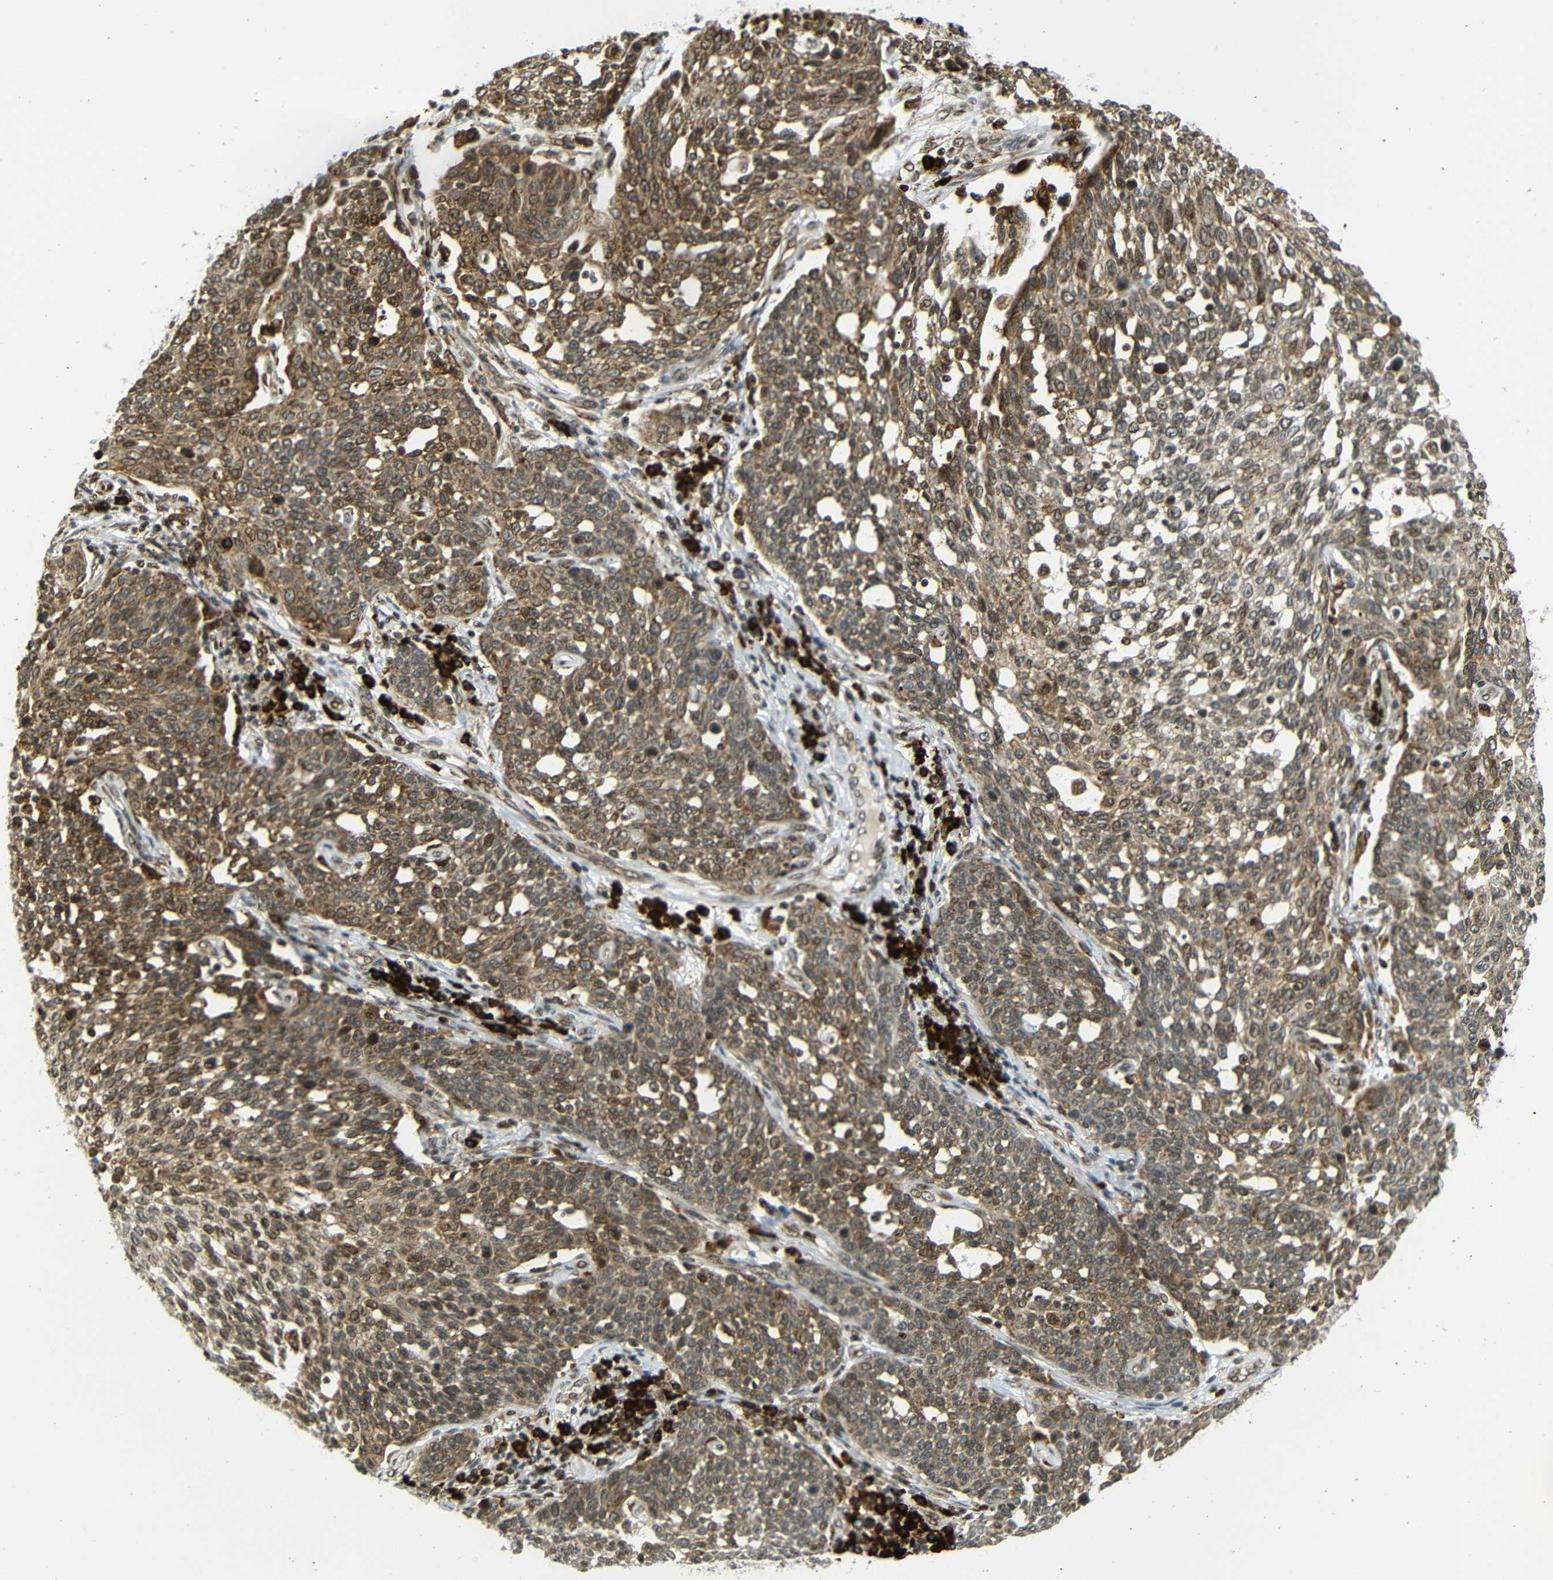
{"staining": {"intensity": "moderate", "quantity": ">75%", "location": "cytoplasmic/membranous"}, "tissue": "cervical cancer", "cell_type": "Tumor cells", "image_type": "cancer", "snomed": [{"axis": "morphology", "description": "Squamous cell carcinoma, NOS"}, {"axis": "topography", "description": "Cervix"}], "caption": "A brown stain shows moderate cytoplasmic/membranous staining of a protein in squamous cell carcinoma (cervical) tumor cells.", "gene": "SPCS2", "patient": {"sex": "female", "age": 34}}